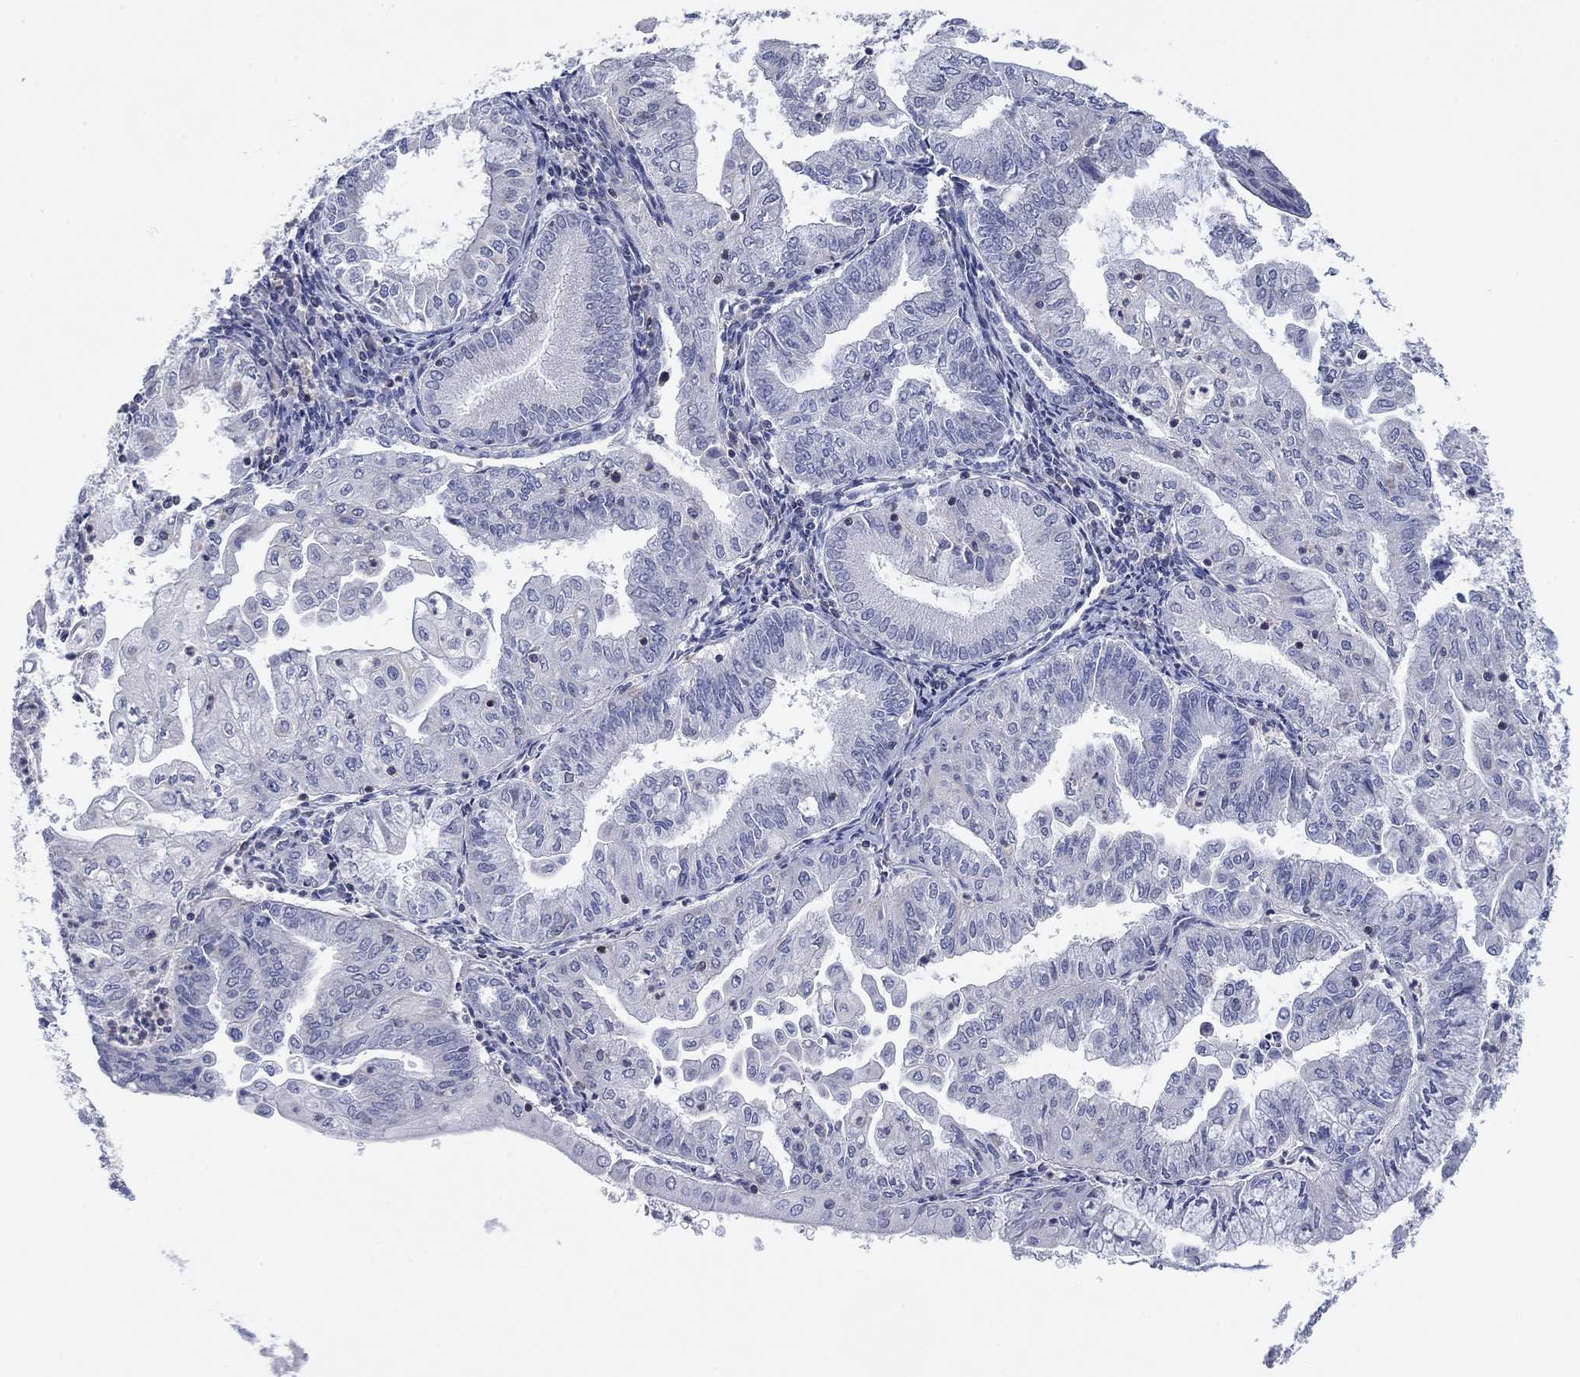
{"staining": {"intensity": "negative", "quantity": "none", "location": "none"}, "tissue": "endometrial cancer", "cell_type": "Tumor cells", "image_type": "cancer", "snomed": [{"axis": "morphology", "description": "Adenocarcinoma, NOS"}, {"axis": "topography", "description": "Endometrium"}], "caption": "Tumor cells are negative for brown protein staining in endometrial cancer (adenocarcinoma).", "gene": "PSD4", "patient": {"sex": "female", "age": 56}}